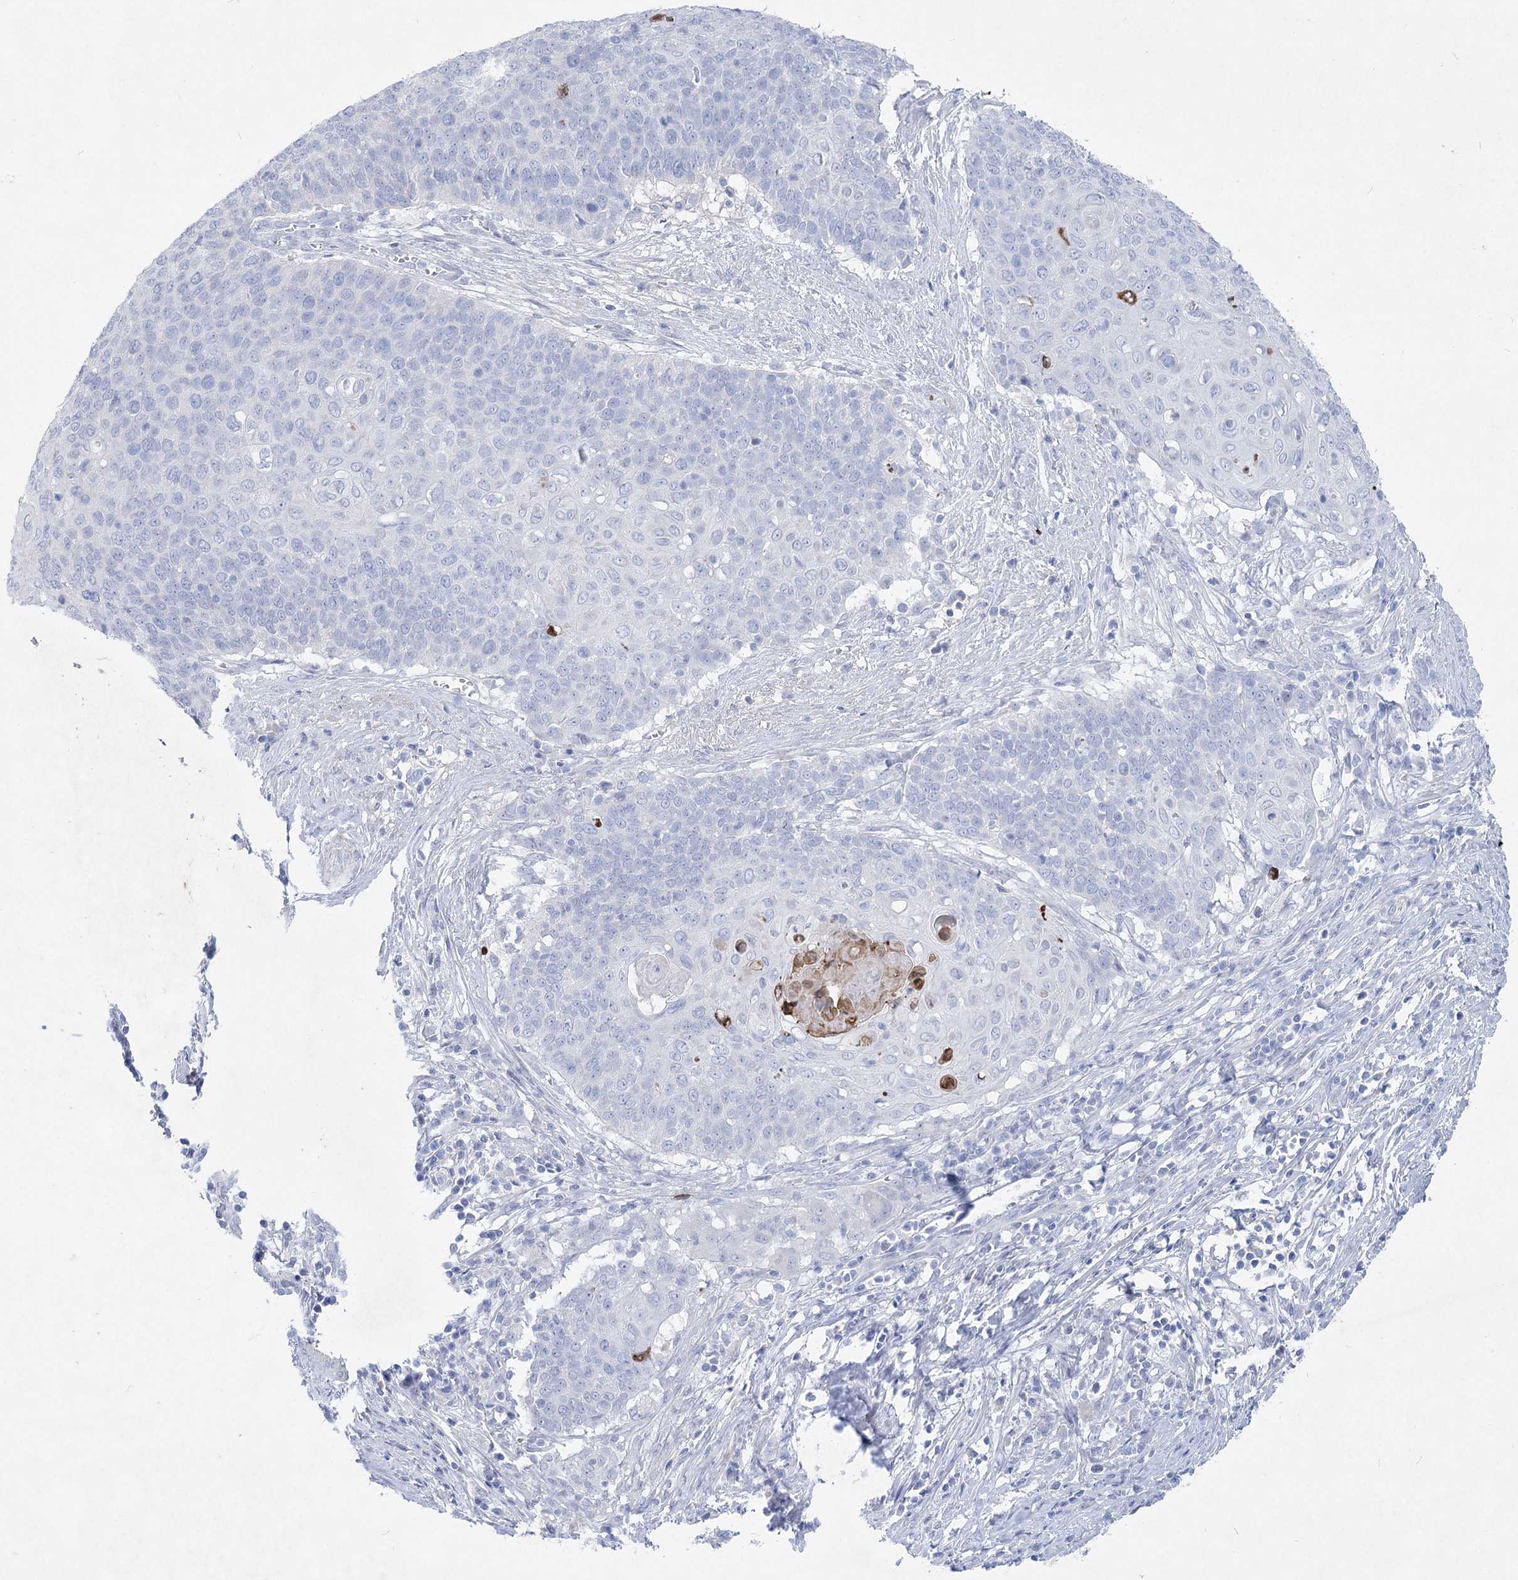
{"staining": {"intensity": "negative", "quantity": "none", "location": "none"}, "tissue": "cervical cancer", "cell_type": "Tumor cells", "image_type": "cancer", "snomed": [{"axis": "morphology", "description": "Squamous cell carcinoma, NOS"}, {"axis": "topography", "description": "Cervix"}], "caption": "Immunohistochemical staining of cervical squamous cell carcinoma reveals no significant staining in tumor cells.", "gene": "WDR74", "patient": {"sex": "female", "age": 39}}